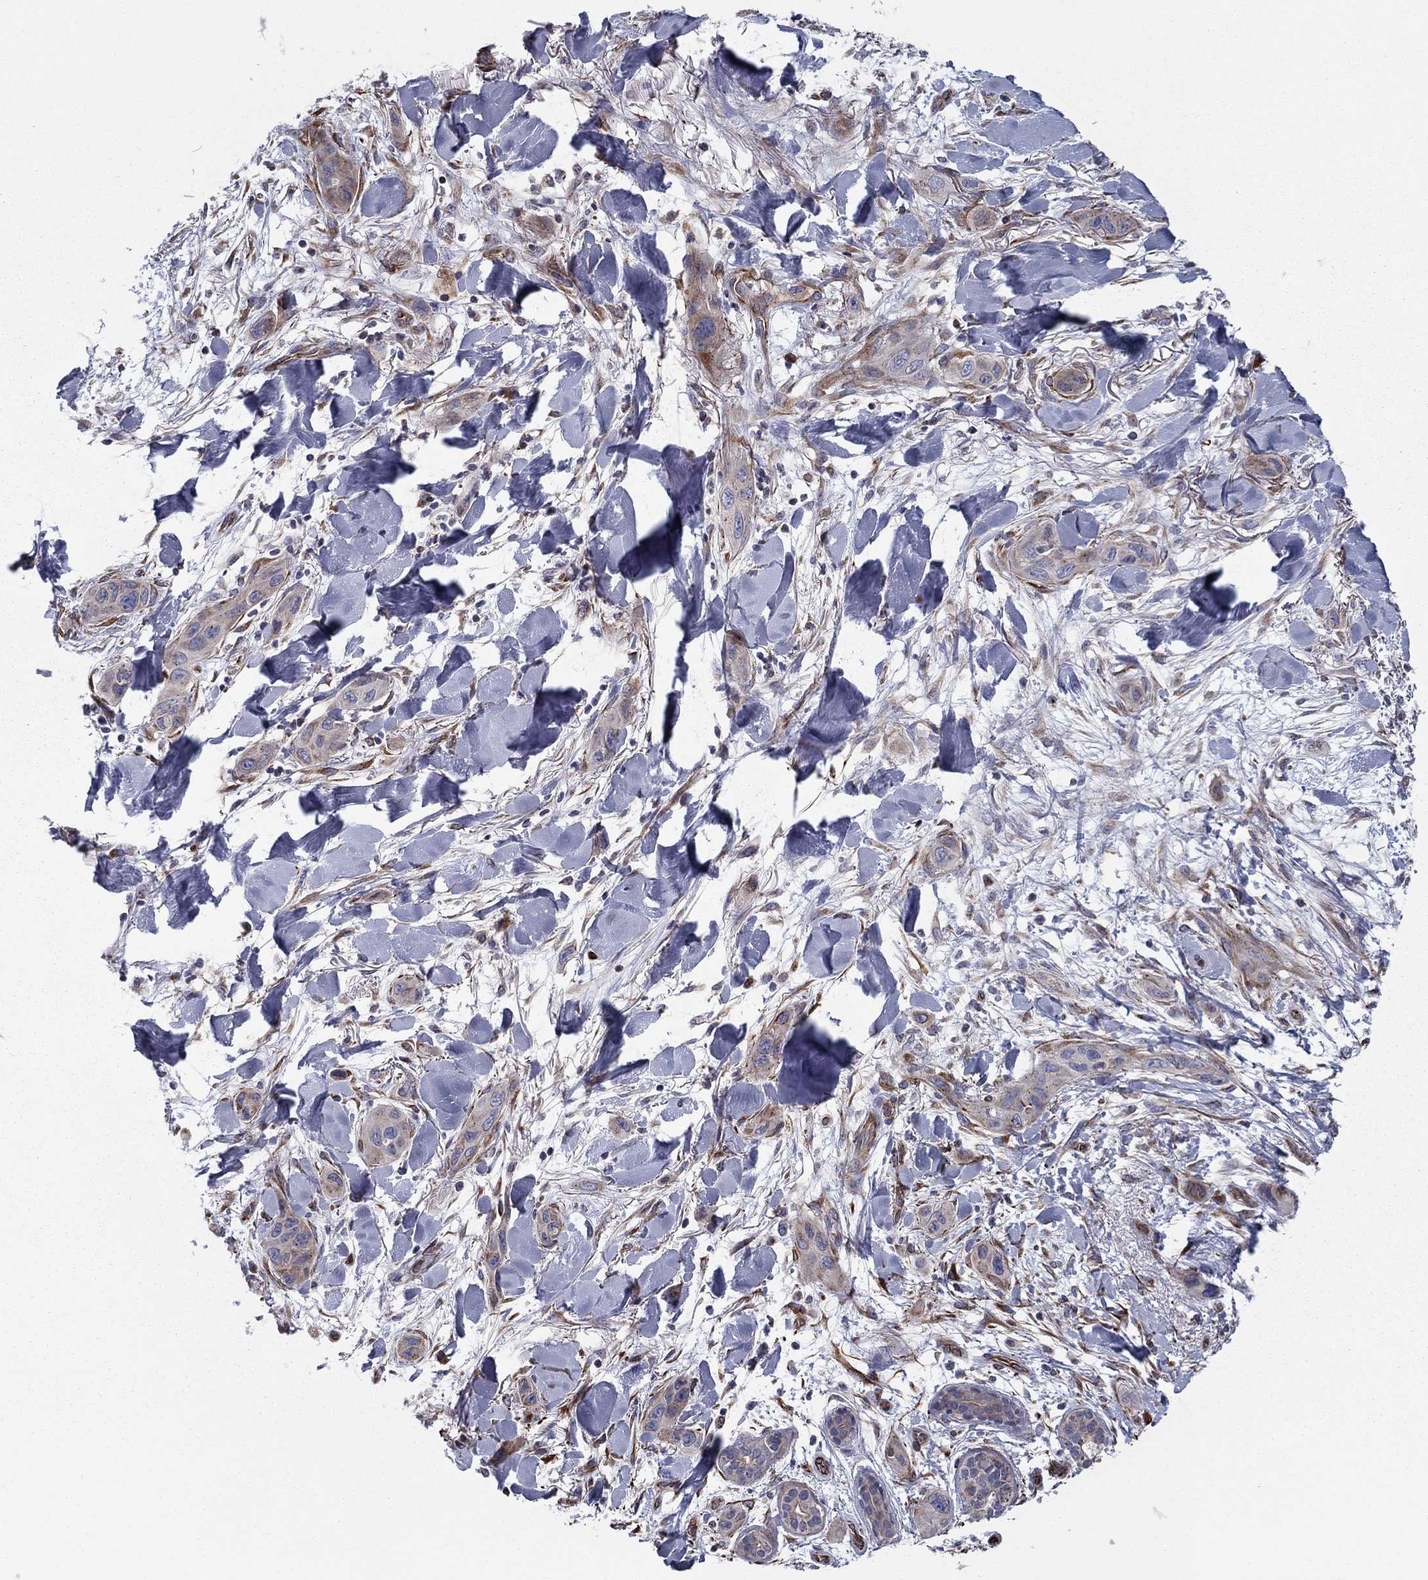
{"staining": {"intensity": "weak", "quantity": "<25%", "location": "cytoplasmic/membranous"}, "tissue": "skin cancer", "cell_type": "Tumor cells", "image_type": "cancer", "snomed": [{"axis": "morphology", "description": "Squamous cell carcinoma, NOS"}, {"axis": "topography", "description": "Skin"}], "caption": "There is no significant staining in tumor cells of skin squamous cell carcinoma.", "gene": "CLSTN1", "patient": {"sex": "male", "age": 78}}